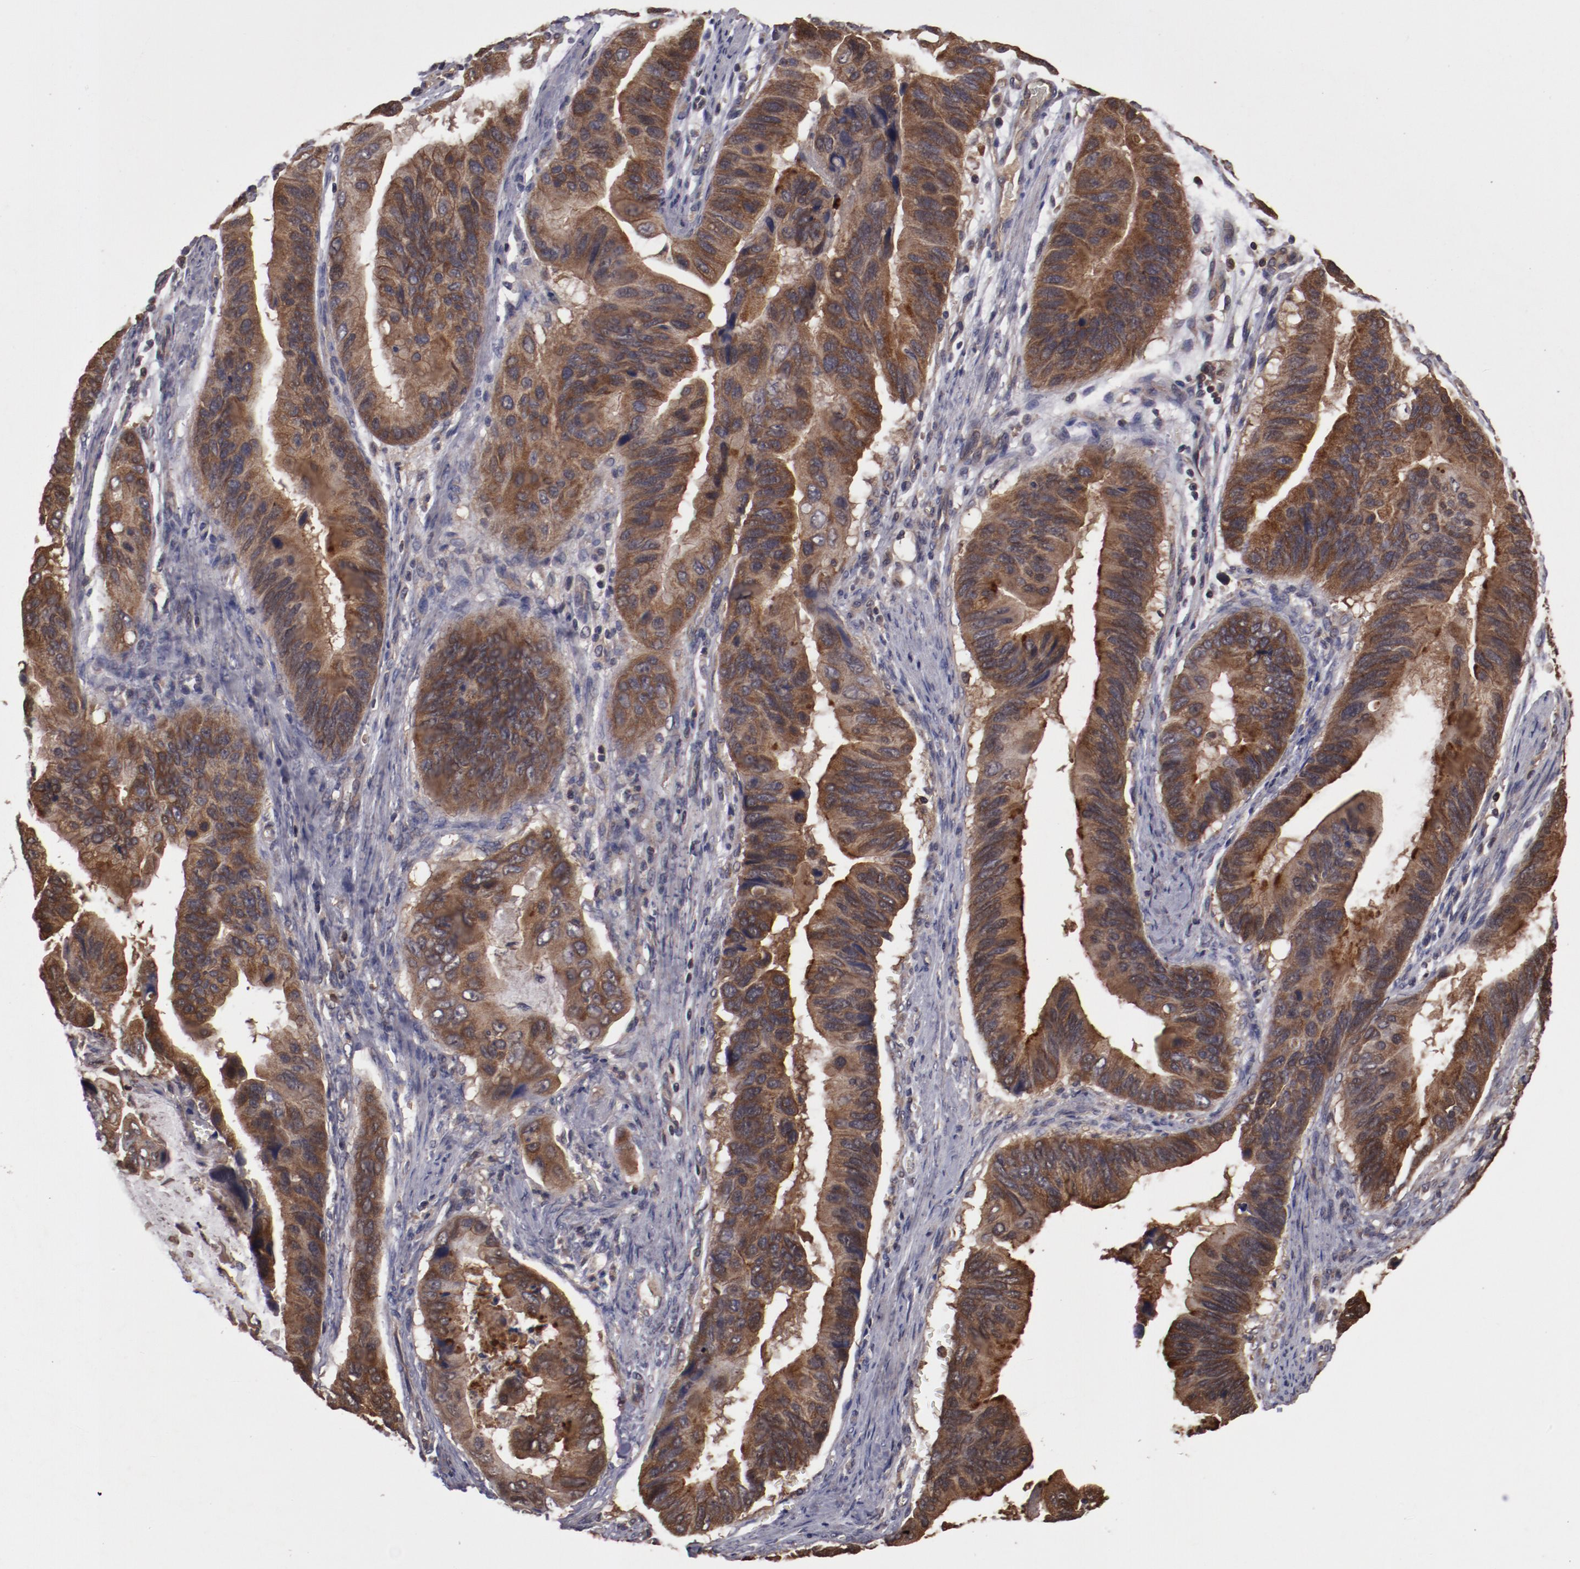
{"staining": {"intensity": "moderate", "quantity": ">75%", "location": "cytoplasmic/membranous"}, "tissue": "stomach cancer", "cell_type": "Tumor cells", "image_type": "cancer", "snomed": [{"axis": "morphology", "description": "Adenocarcinoma, NOS"}, {"axis": "topography", "description": "Stomach, upper"}], "caption": "This histopathology image exhibits stomach cancer stained with IHC to label a protein in brown. The cytoplasmic/membranous of tumor cells show moderate positivity for the protein. Nuclei are counter-stained blue.", "gene": "RPS6KA6", "patient": {"sex": "male", "age": 80}}